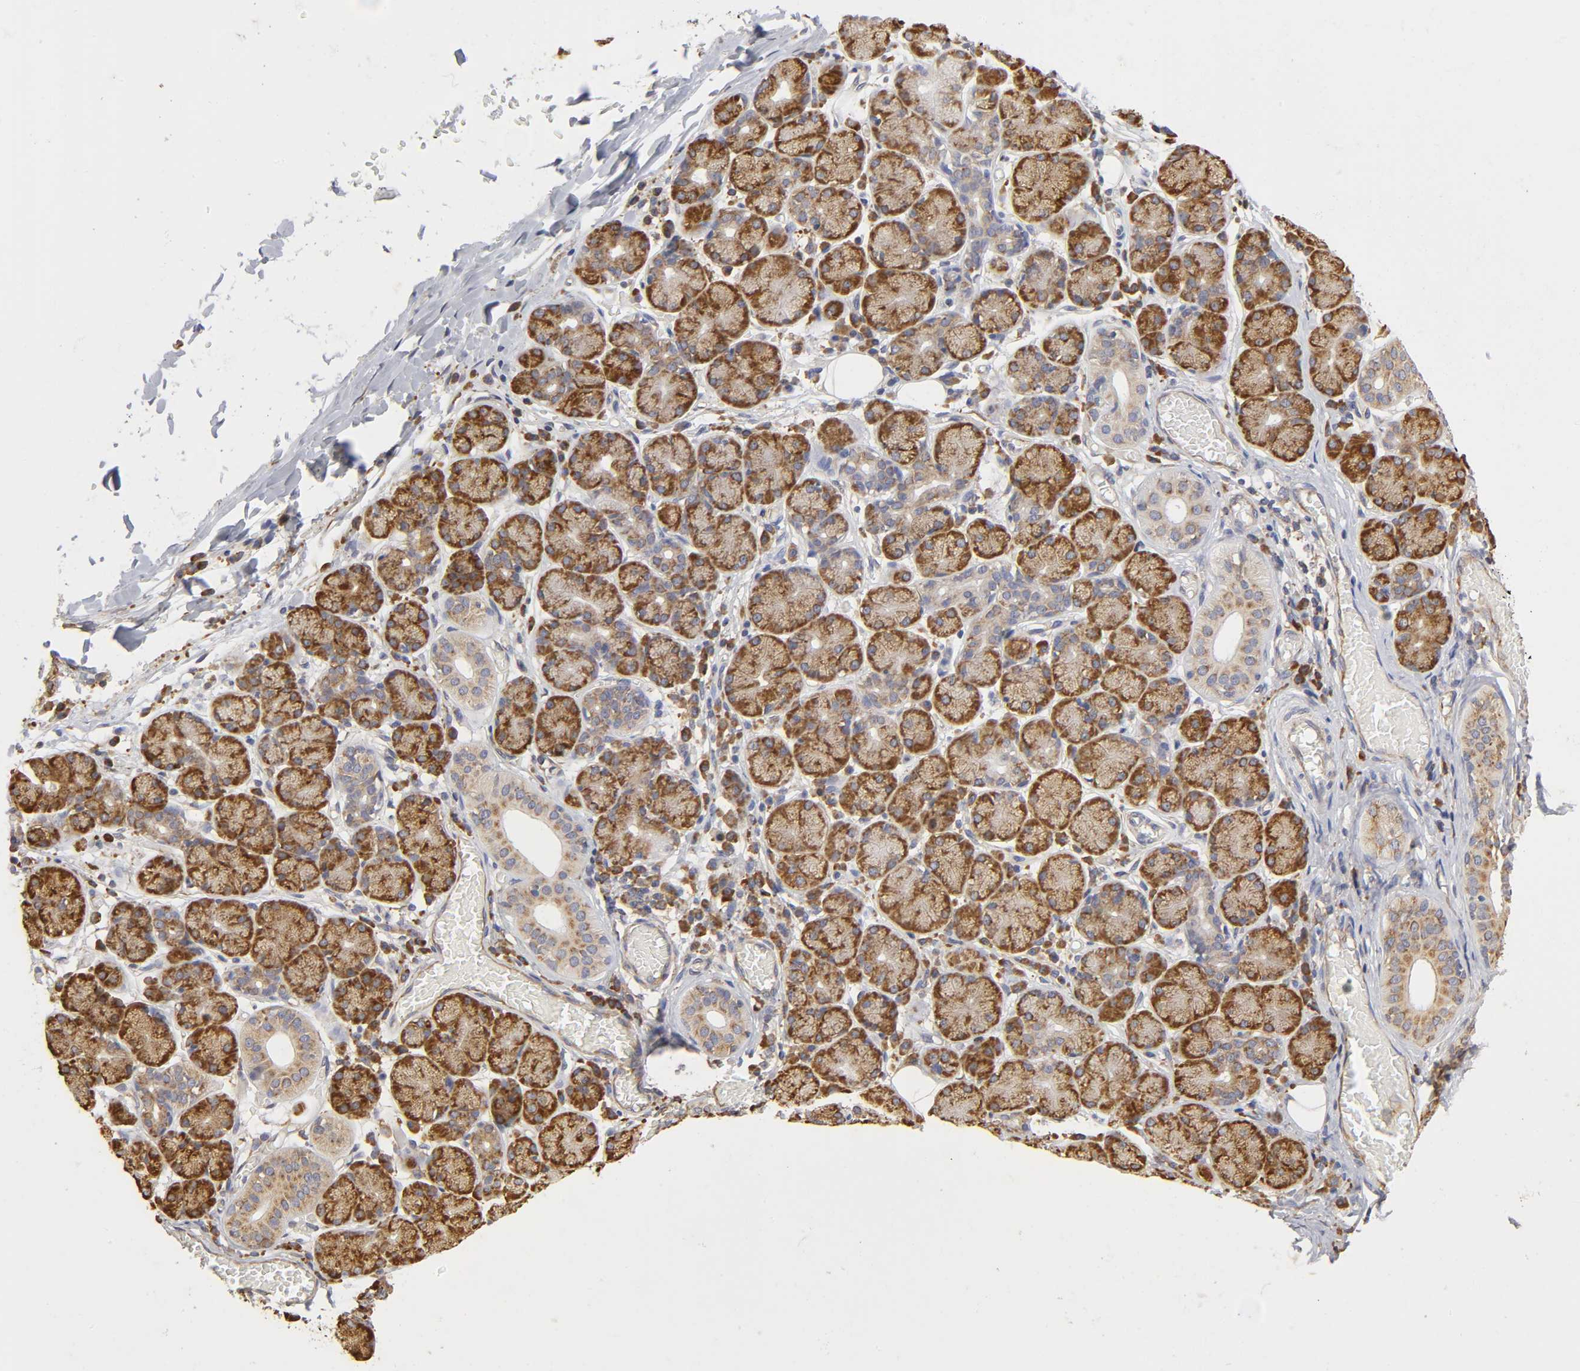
{"staining": {"intensity": "strong", "quantity": ">75%", "location": "cytoplasmic/membranous"}, "tissue": "salivary gland", "cell_type": "Glandular cells", "image_type": "normal", "snomed": [{"axis": "morphology", "description": "Normal tissue, NOS"}, {"axis": "topography", "description": "Salivary gland"}], "caption": "DAB (3,3'-diaminobenzidine) immunohistochemical staining of unremarkable human salivary gland exhibits strong cytoplasmic/membranous protein expression in approximately >75% of glandular cells. The staining was performed using DAB to visualize the protein expression in brown, while the nuclei were stained in blue with hematoxylin (Magnification: 20x).", "gene": "RPL14", "patient": {"sex": "female", "age": 24}}